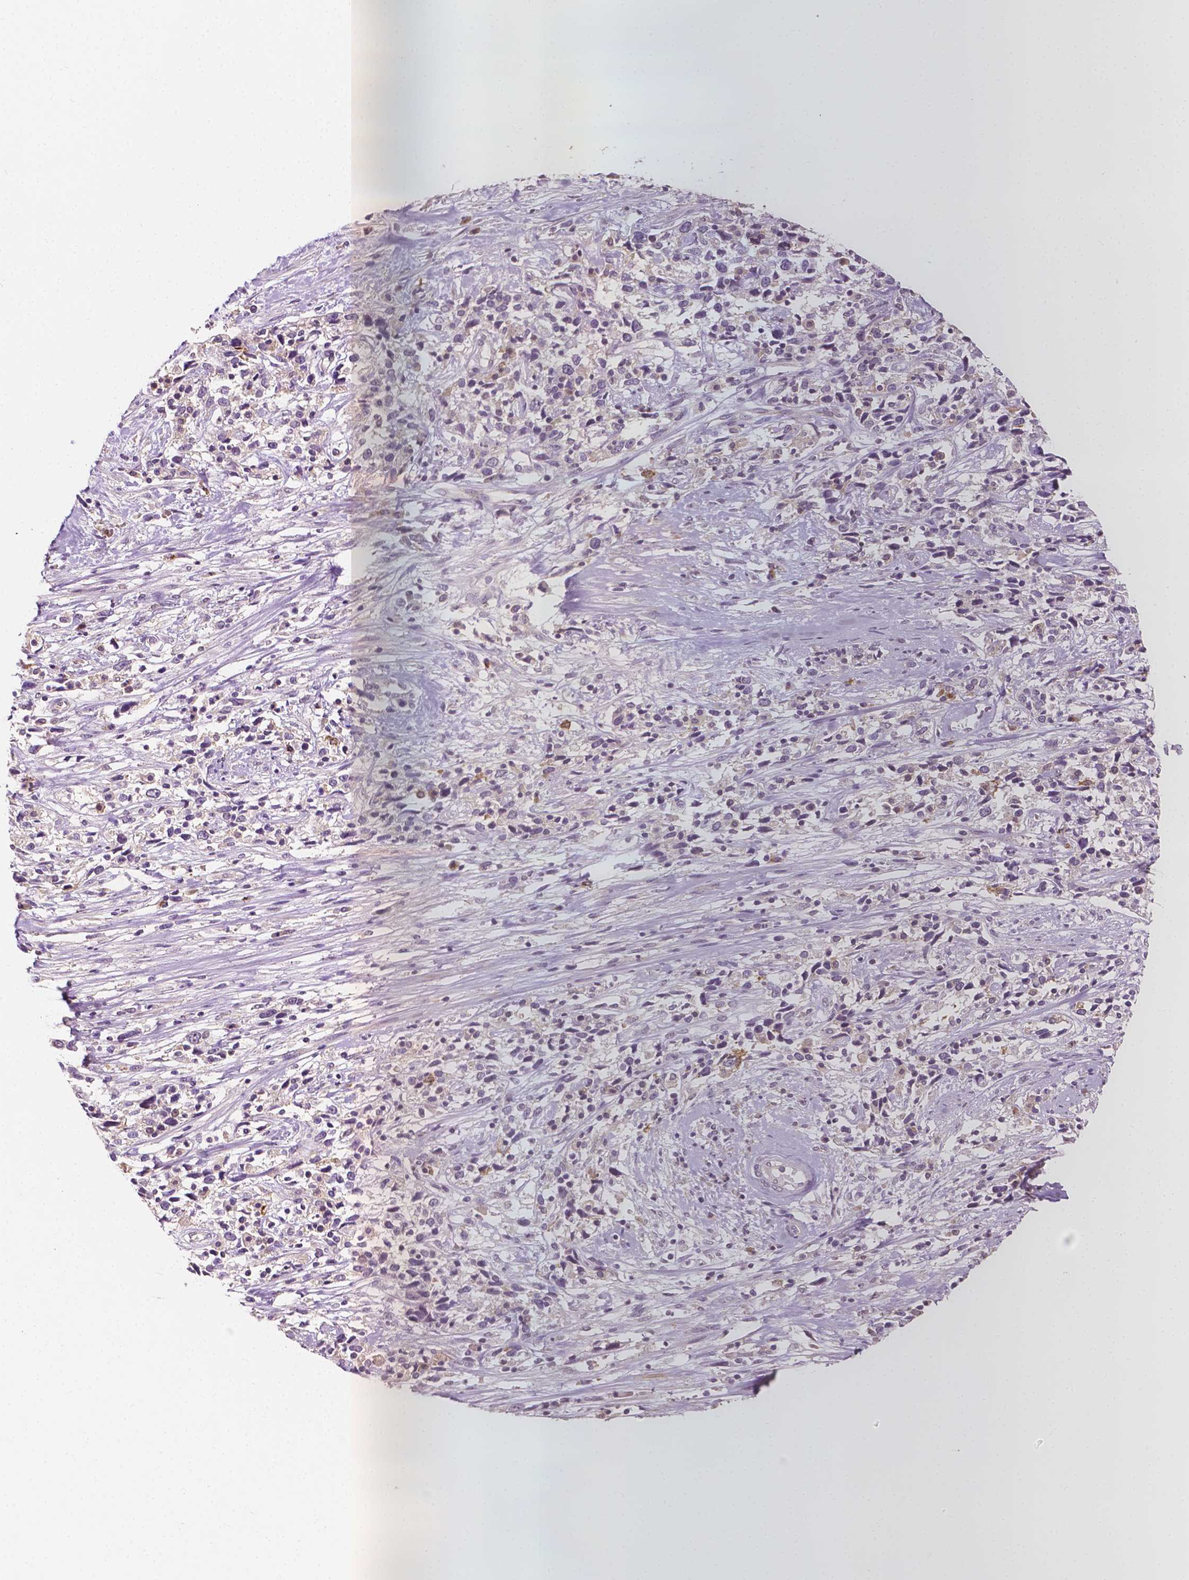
{"staining": {"intensity": "weak", "quantity": "<25%", "location": "cytoplasmic/membranous"}, "tissue": "cervical cancer", "cell_type": "Tumor cells", "image_type": "cancer", "snomed": [{"axis": "morphology", "description": "Adenocarcinoma, NOS"}, {"axis": "topography", "description": "Cervix"}], "caption": "High power microscopy histopathology image of an IHC image of cervical cancer (adenocarcinoma), revealing no significant positivity in tumor cells.", "gene": "EBAG9", "patient": {"sex": "female", "age": 40}}